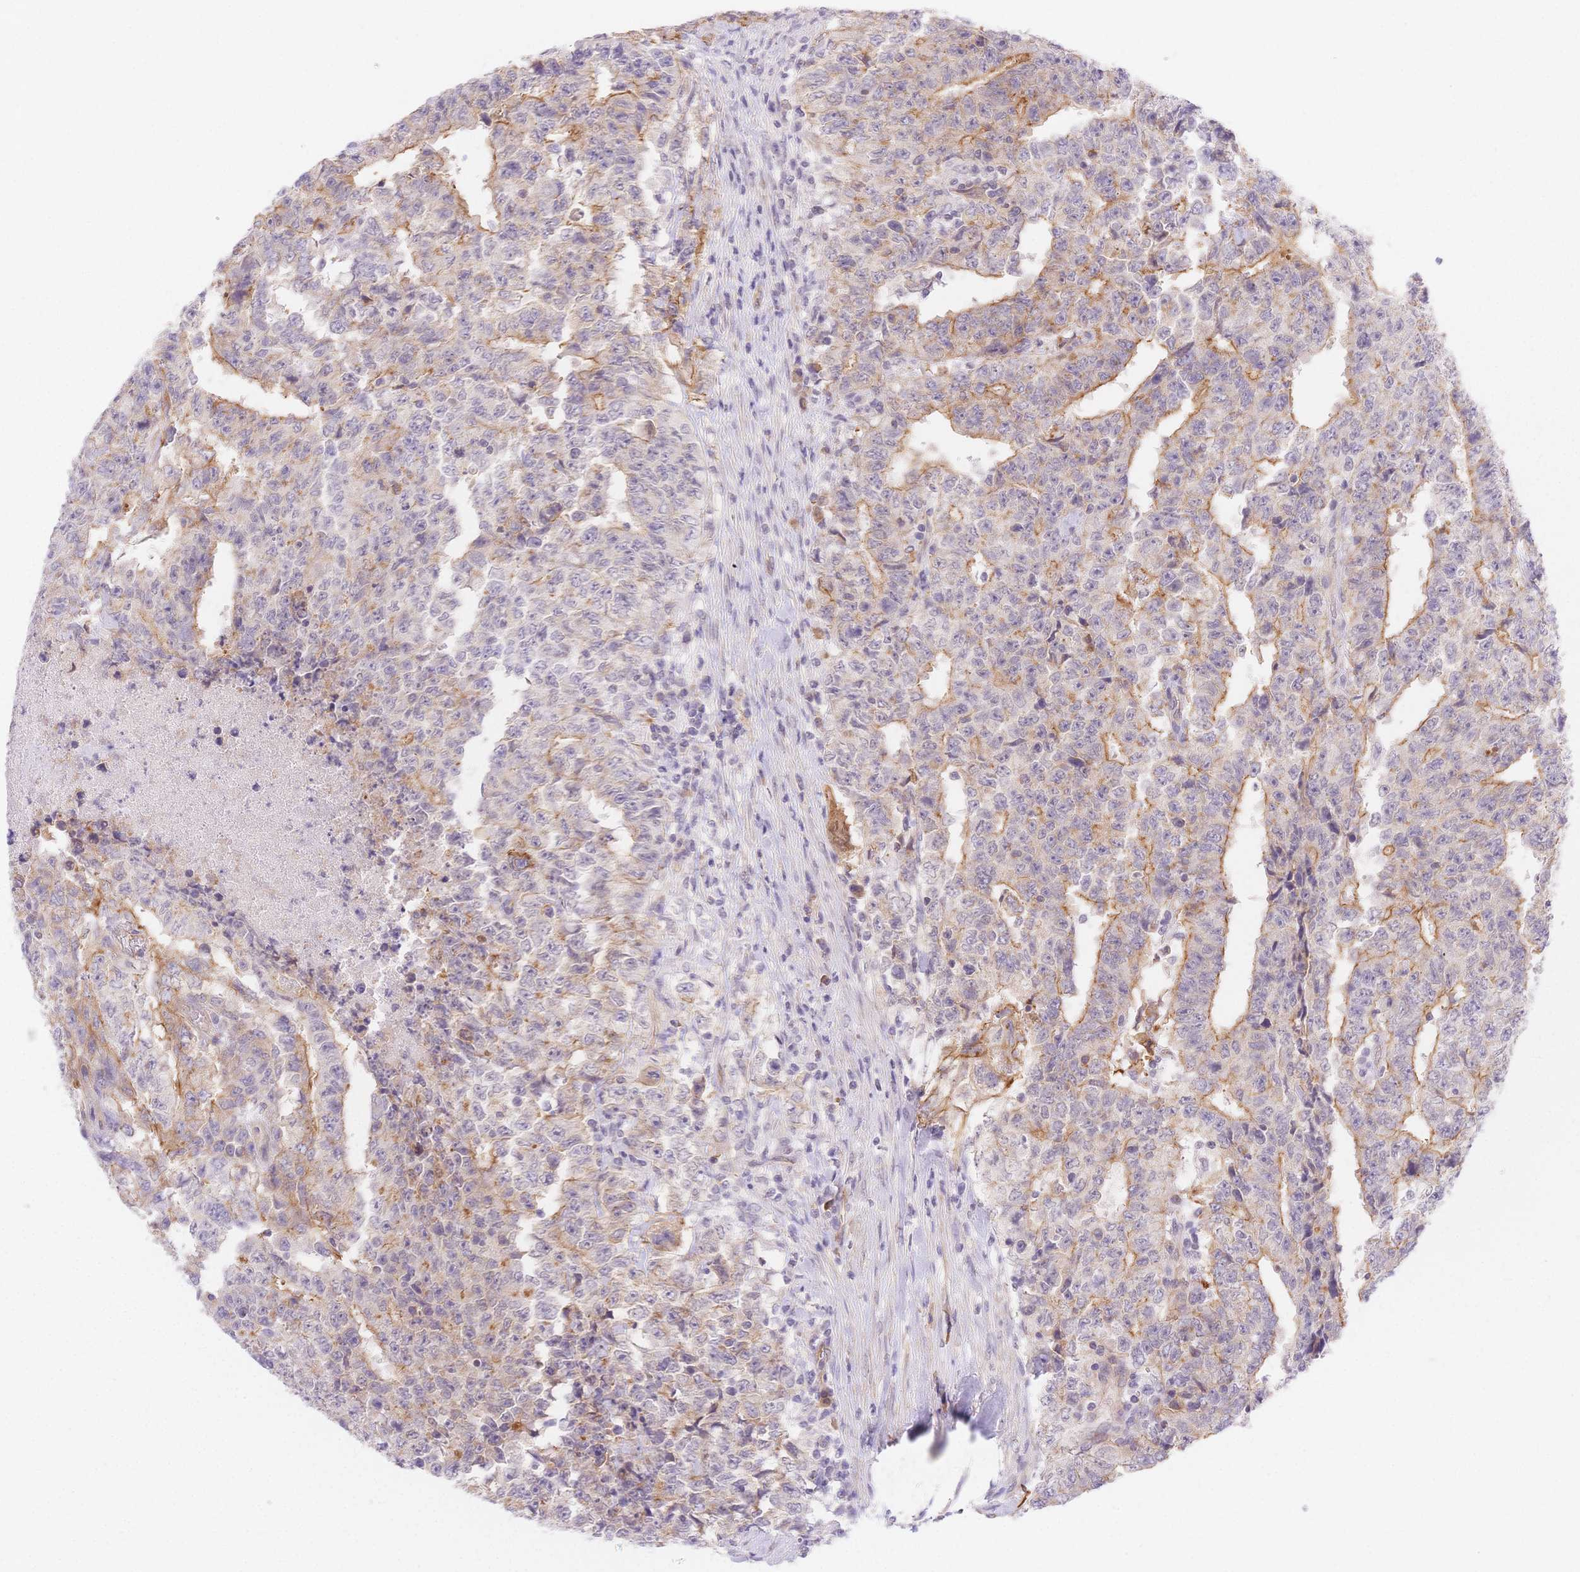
{"staining": {"intensity": "moderate", "quantity": "25%-75%", "location": "cytoplasmic/membranous"}, "tissue": "testis cancer", "cell_type": "Tumor cells", "image_type": "cancer", "snomed": [{"axis": "morphology", "description": "Carcinoma, Embryonal, NOS"}, {"axis": "topography", "description": "Testis"}], "caption": "Approximately 25%-75% of tumor cells in embryonal carcinoma (testis) exhibit moderate cytoplasmic/membranous protein staining as visualized by brown immunohistochemical staining.", "gene": "CSN1S1", "patient": {"sex": "male", "age": 24}}